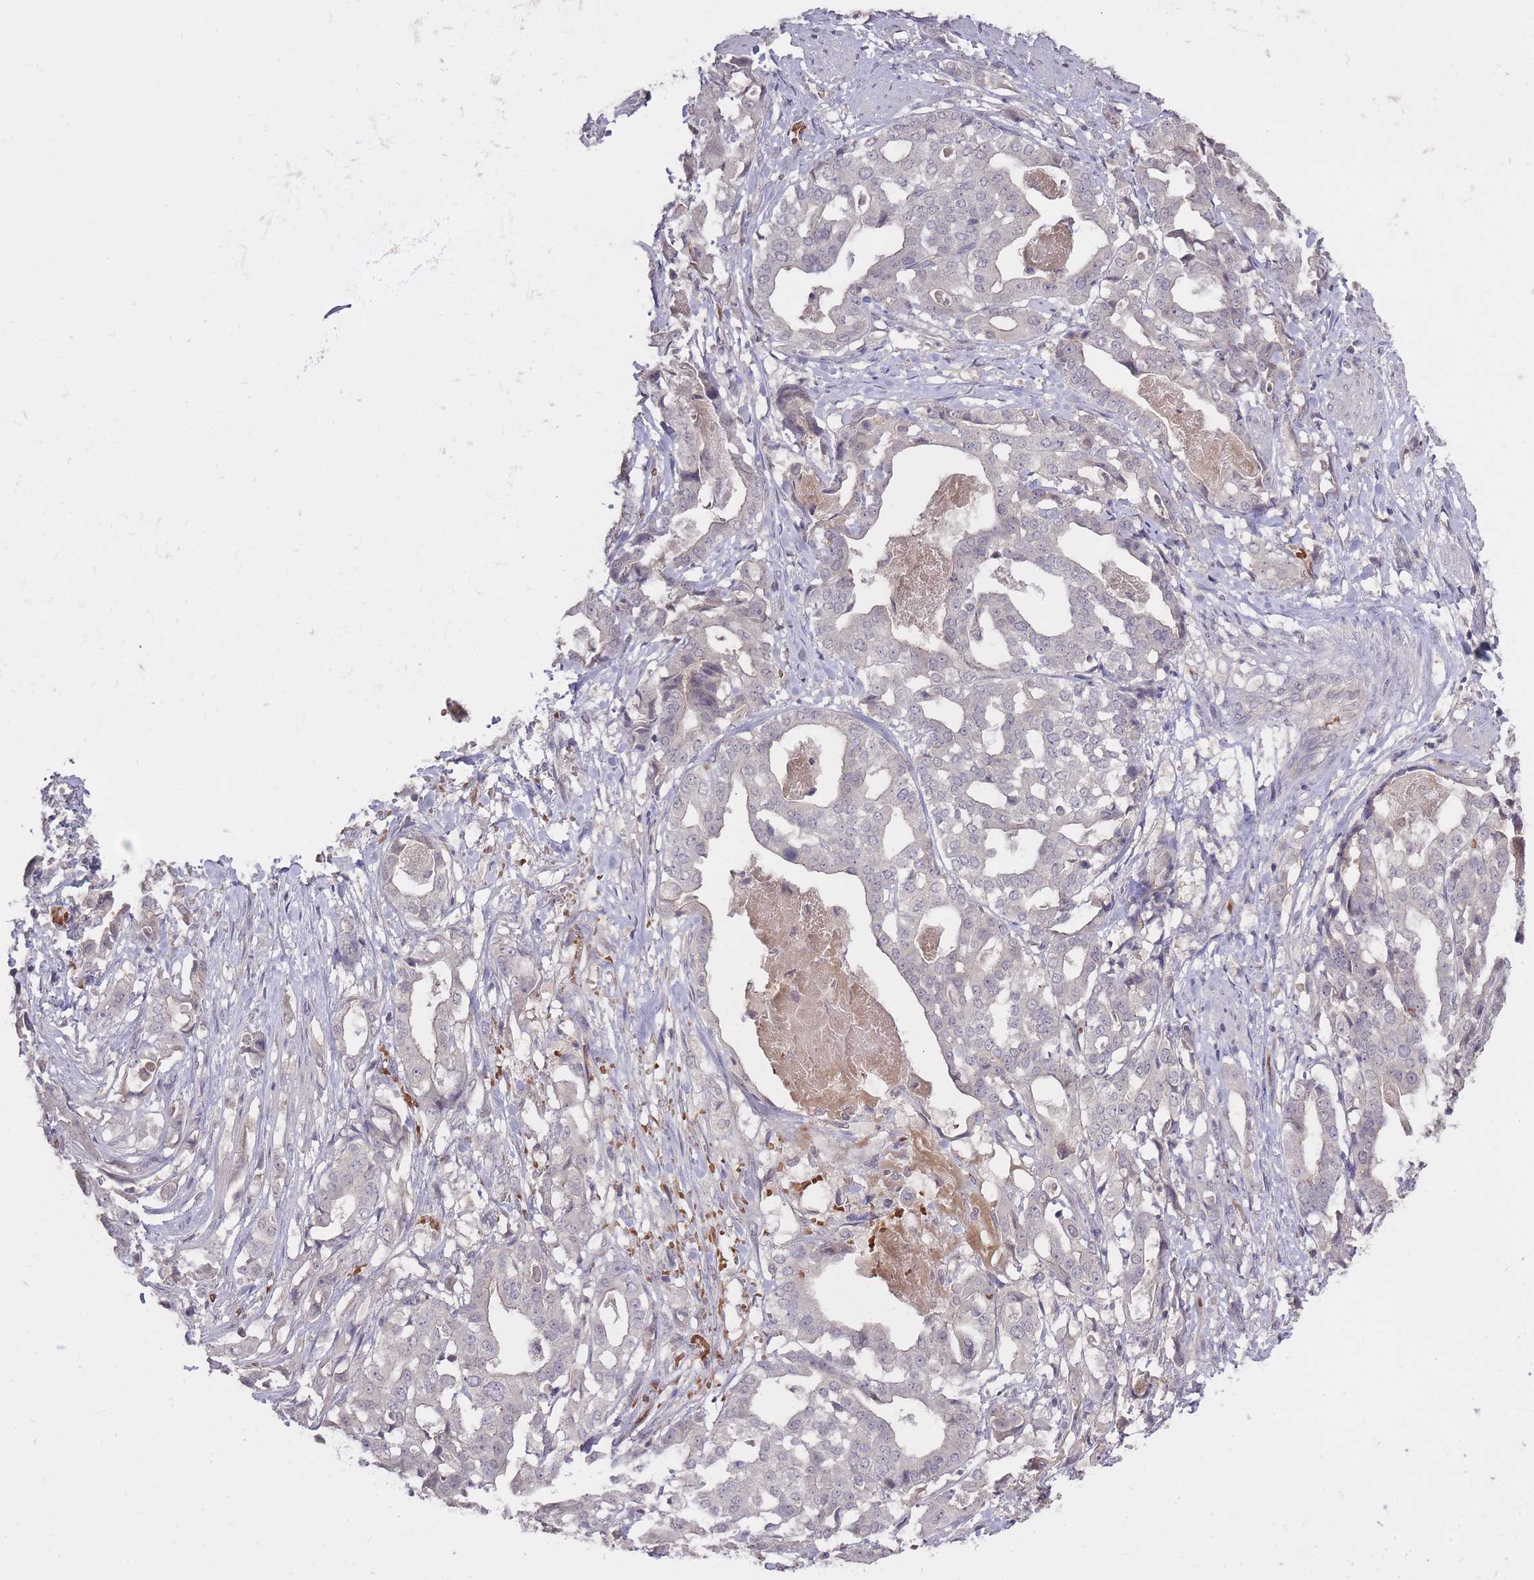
{"staining": {"intensity": "negative", "quantity": "none", "location": "none"}, "tissue": "stomach cancer", "cell_type": "Tumor cells", "image_type": "cancer", "snomed": [{"axis": "morphology", "description": "Adenocarcinoma, NOS"}, {"axis": "topography", "description": "Stomach"}], "caption": "This is an IHC photomicrograph of stomach adenocarcinoma. There is no staining in tumor cells.", "gene": "ADCYAP1R1", "patient": {"sex": "male", "age": 48}}